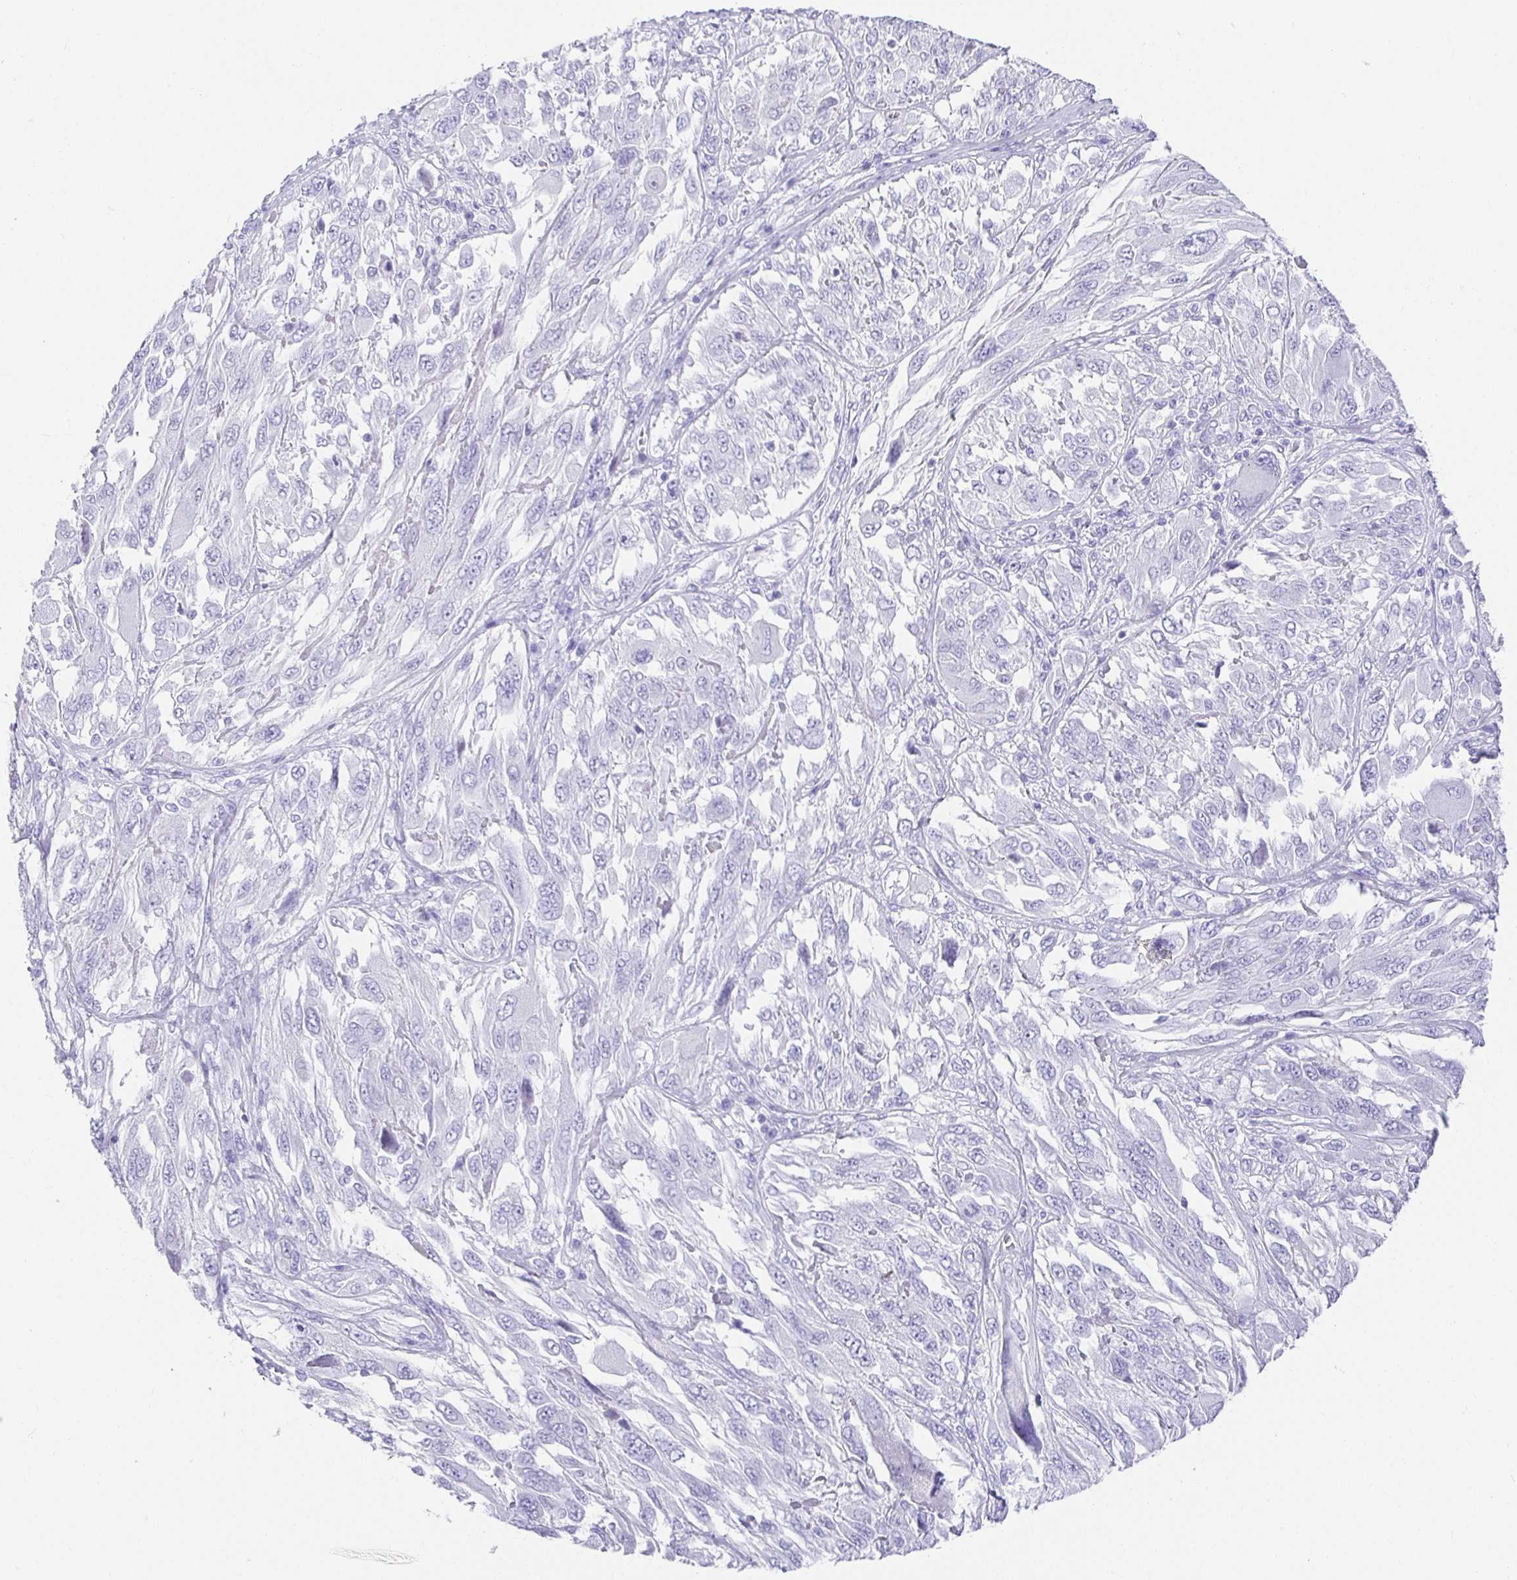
{"staining": {"intensity": "negative", "quantity": "none", "location": "none"}, "tissue": "melanoma", "cell_type": "Tumor cells", "image_type": "cancer", "snomed": [{"axis": "morphology", "description": "Malignant melanoma, NOS"}, {"axis": "topography", "description": "Skin"}], "caption": "This is an IHC micrograph of human malignant melanoma. There is no staining in tumor cells.", "gene": "CHAT", "patient": {"sex": "female", "age": 91}}